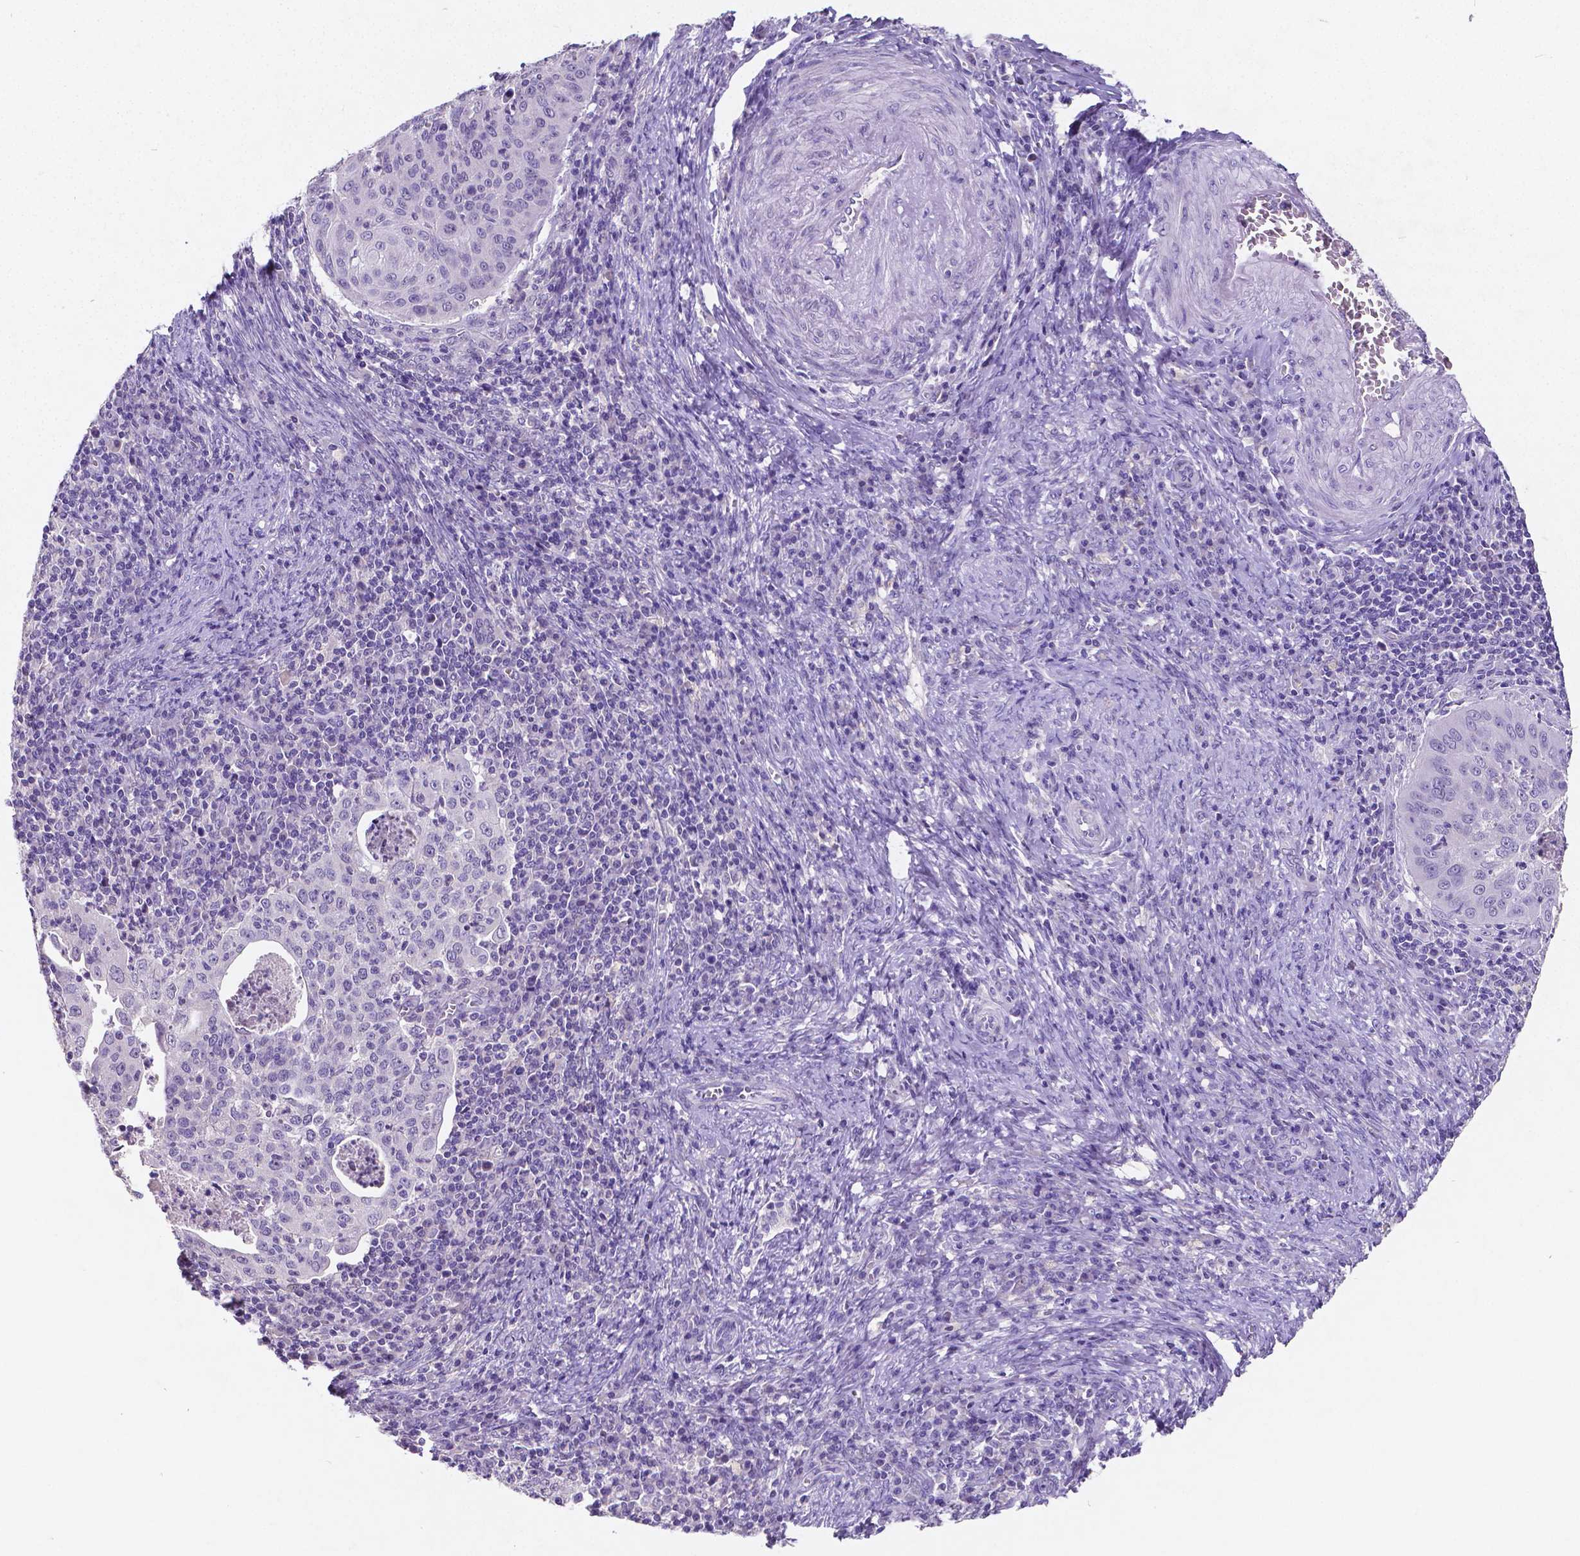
{"staining": {"intensity": "negative", "quantity": "none", "location": "none"}, "tissue": "cervical cancer", "cell_type": "Tumor cells", "image_type": "cancer", "snomed": [{"axis": "morphology", "description": "Squamous cell carcinoma, NOS"}, {"axis": "topography", "description": "Cervix"}], "caption": "Immunohistochemical staining of human squamous cell carcinoma (cervical) shows no significant expression in tumor cells.", "gene": "SATB2", "patient": {"sex": "female", "age": 39}}